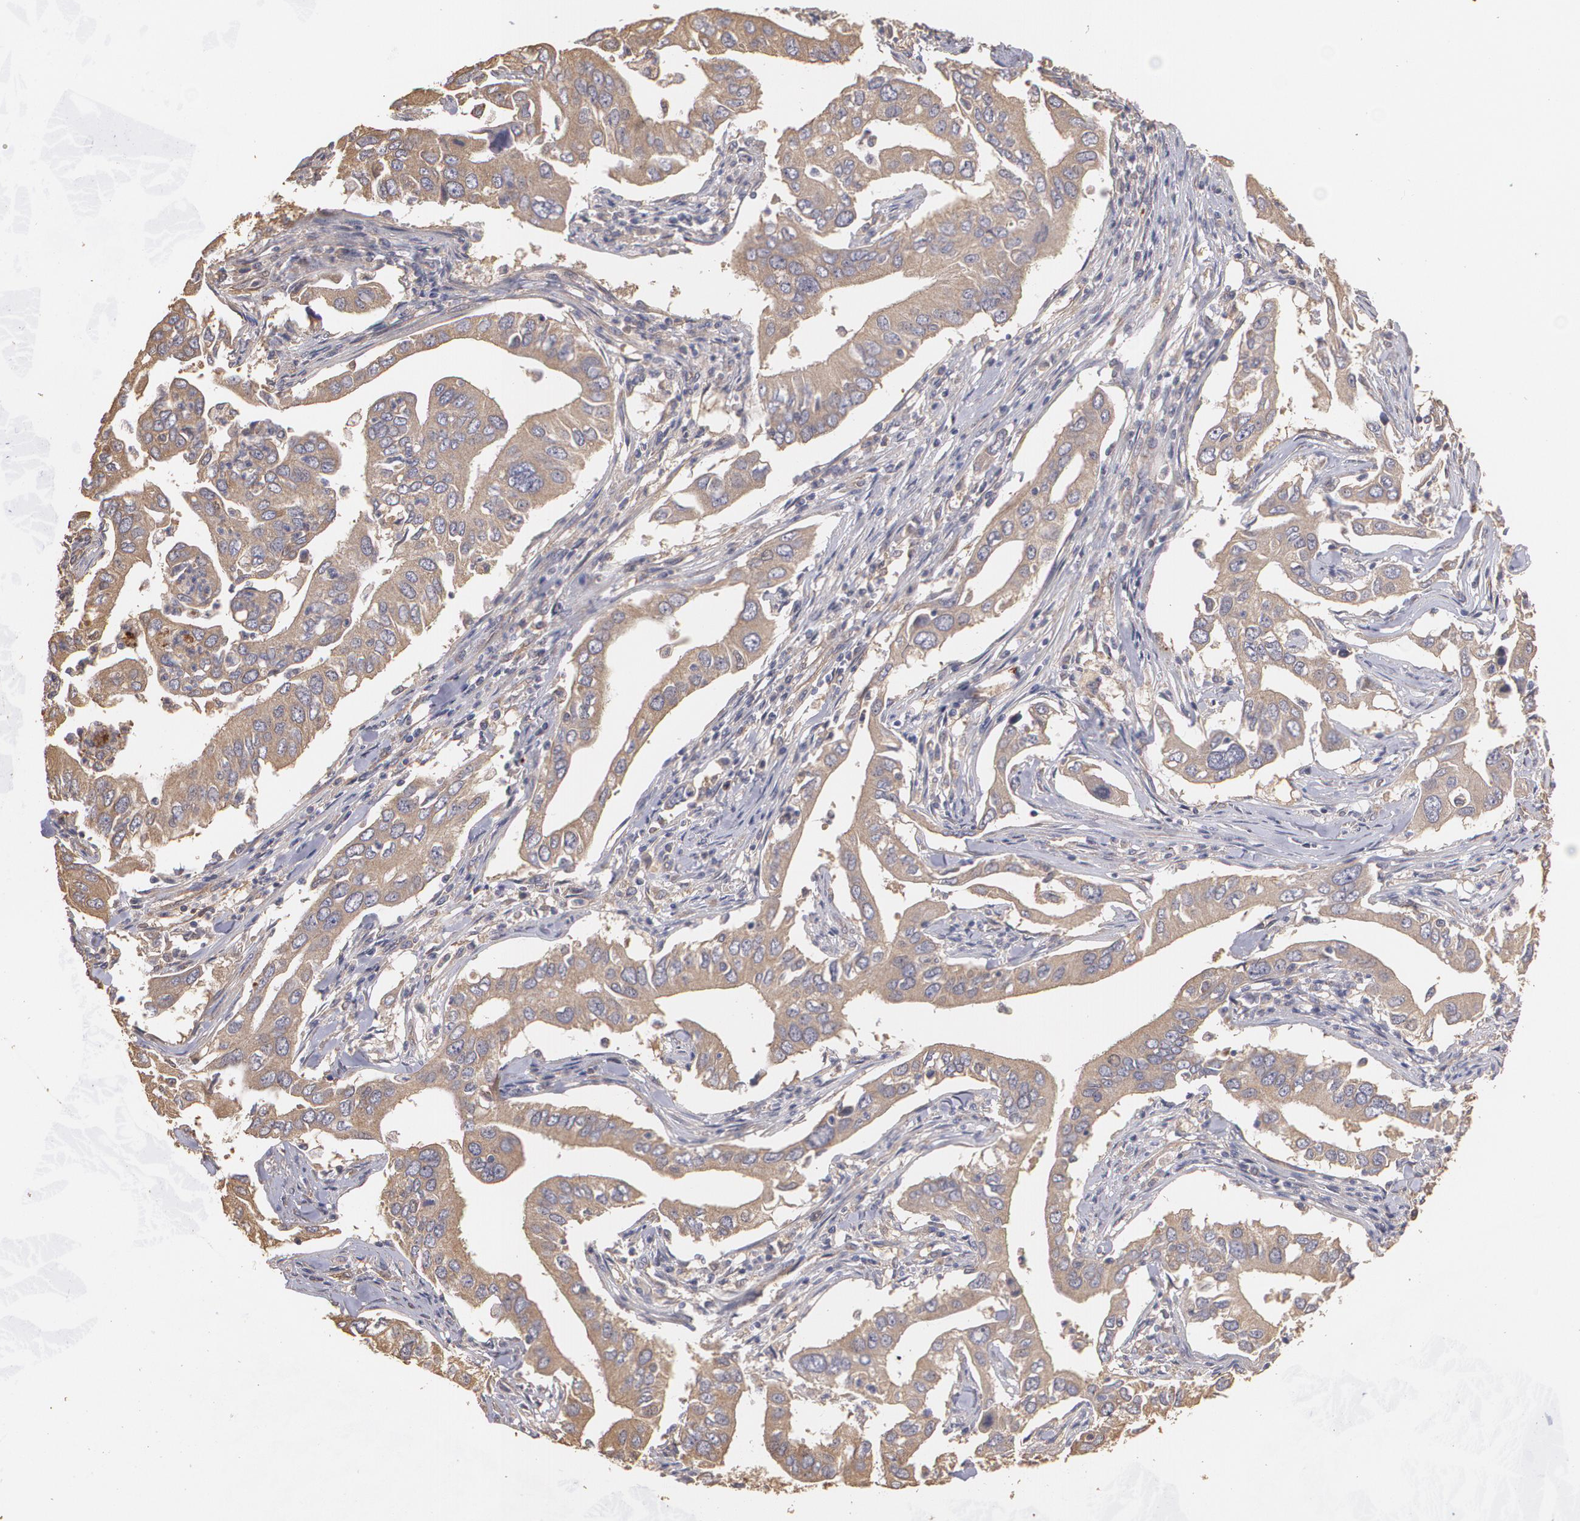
{"staining": {"intensity": "weak", "quantity": ">75%", "location": "cytoplasmic/membranous"}, "tissue": "lung cancer", "cell_type": "Tumor cells", "image_type": "cancer", "snomed": [{"axis": "morphology", "description": "Adenocarcinoma, NOS"}, {"axis": "topography", "description": "Lung"}], "caption": "Immunohistochemical staining of lung cancer exhibits low levels of weak cytoplasmic/membranous protein expression in approximately >75% of tumor cells.", "gene": "PON1", "patient": {"sex": "male", "age": 48}}